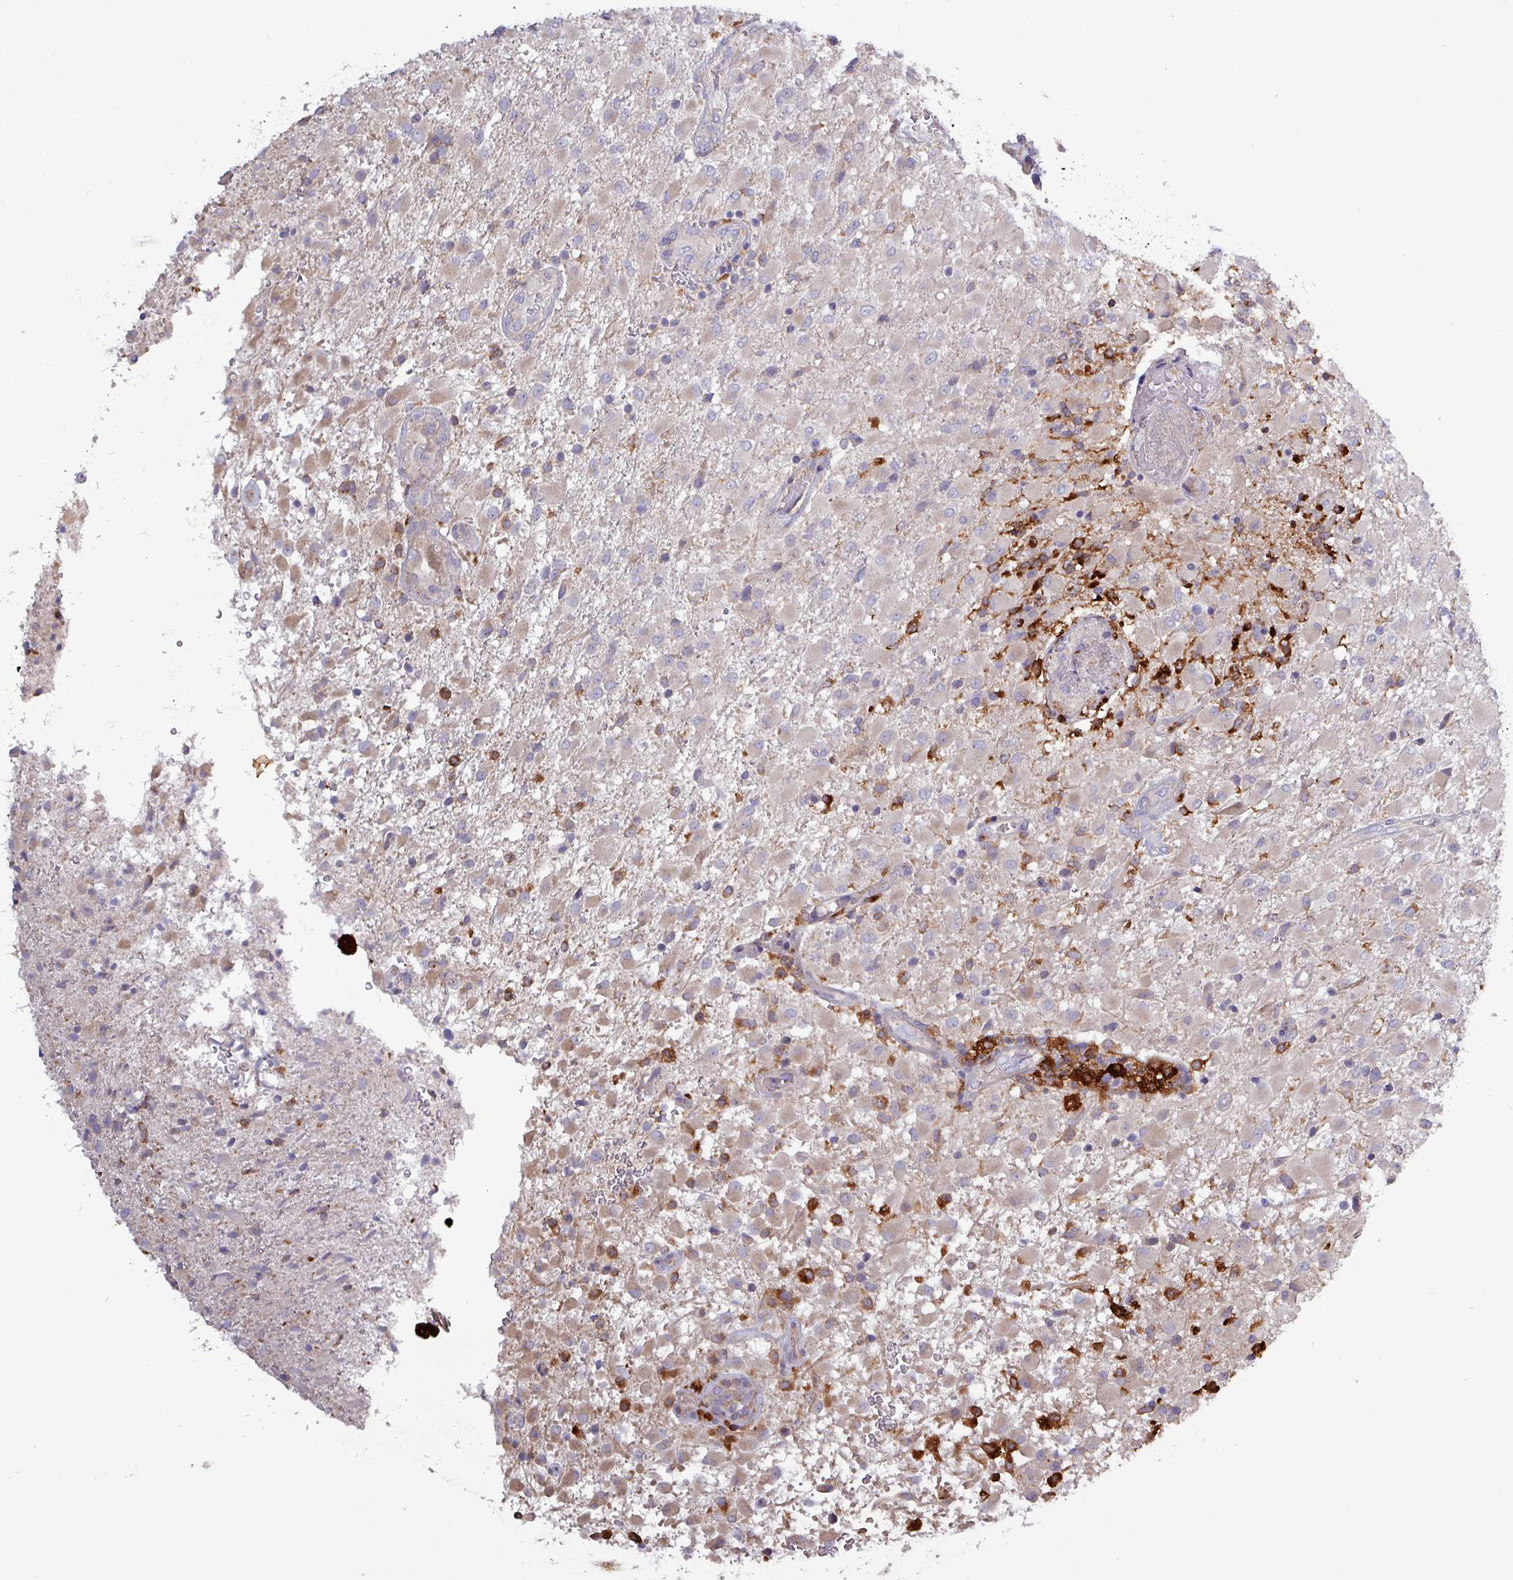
{"staining": {"intensity": "negative", "quantity": "none", "location": "none"}, "tissue": "glioma", "cell_type": "Tumor cells", "image_type": "cancer", "snomed": [{"axis": "morphology", "description": "Glioma, malignant, Low grade"}, {"axis": "topography", "description": "Brain"}], "caption": "Immunohistochemical staining of malignant low-grade glioma displays no significant staining in tumor cells.", "gene": "PLIN2", "patient": {"sex": "male", "age": 65}}